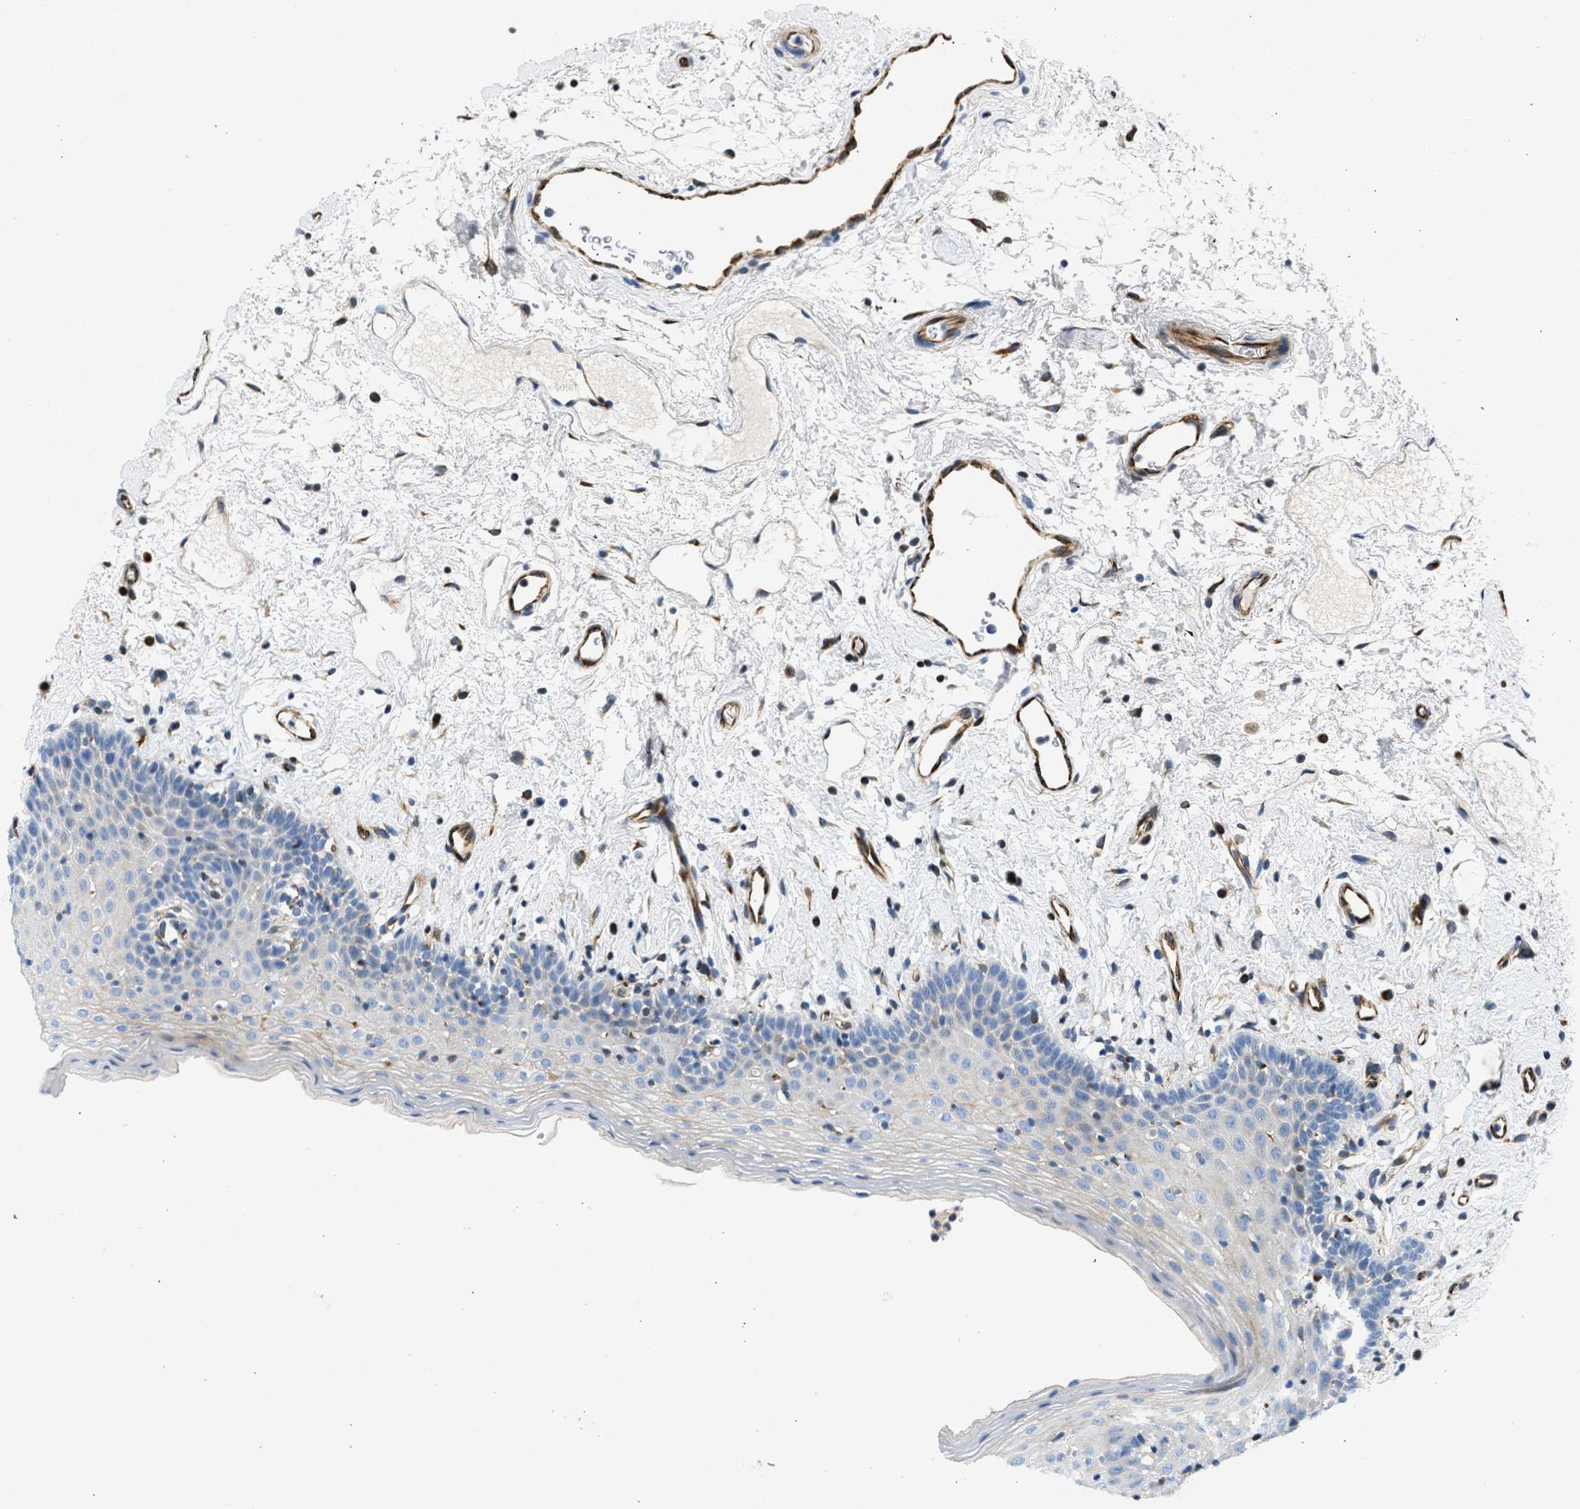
{"staining": {"intensity": "weak", "quantity": "<25%", "location": "cytoplasmic/membranous"}, "tissue": "oral mucosa", "cell_type": "Squamous epithelial cells", "image_type": "normal", "snomed": [{"axis": "morphology", "description": "Normal tissue, NOS"}, {"axis": "topography", "description": "Oral tissue"}], "caption": "A high-resolution micrograph shows IHC staining of unremarkable oral mucosa, which exhibits no significant positivity in squamous epithelial cells.", "gene": "ULK4", "patient": {"sex": "male", "age": 66}}